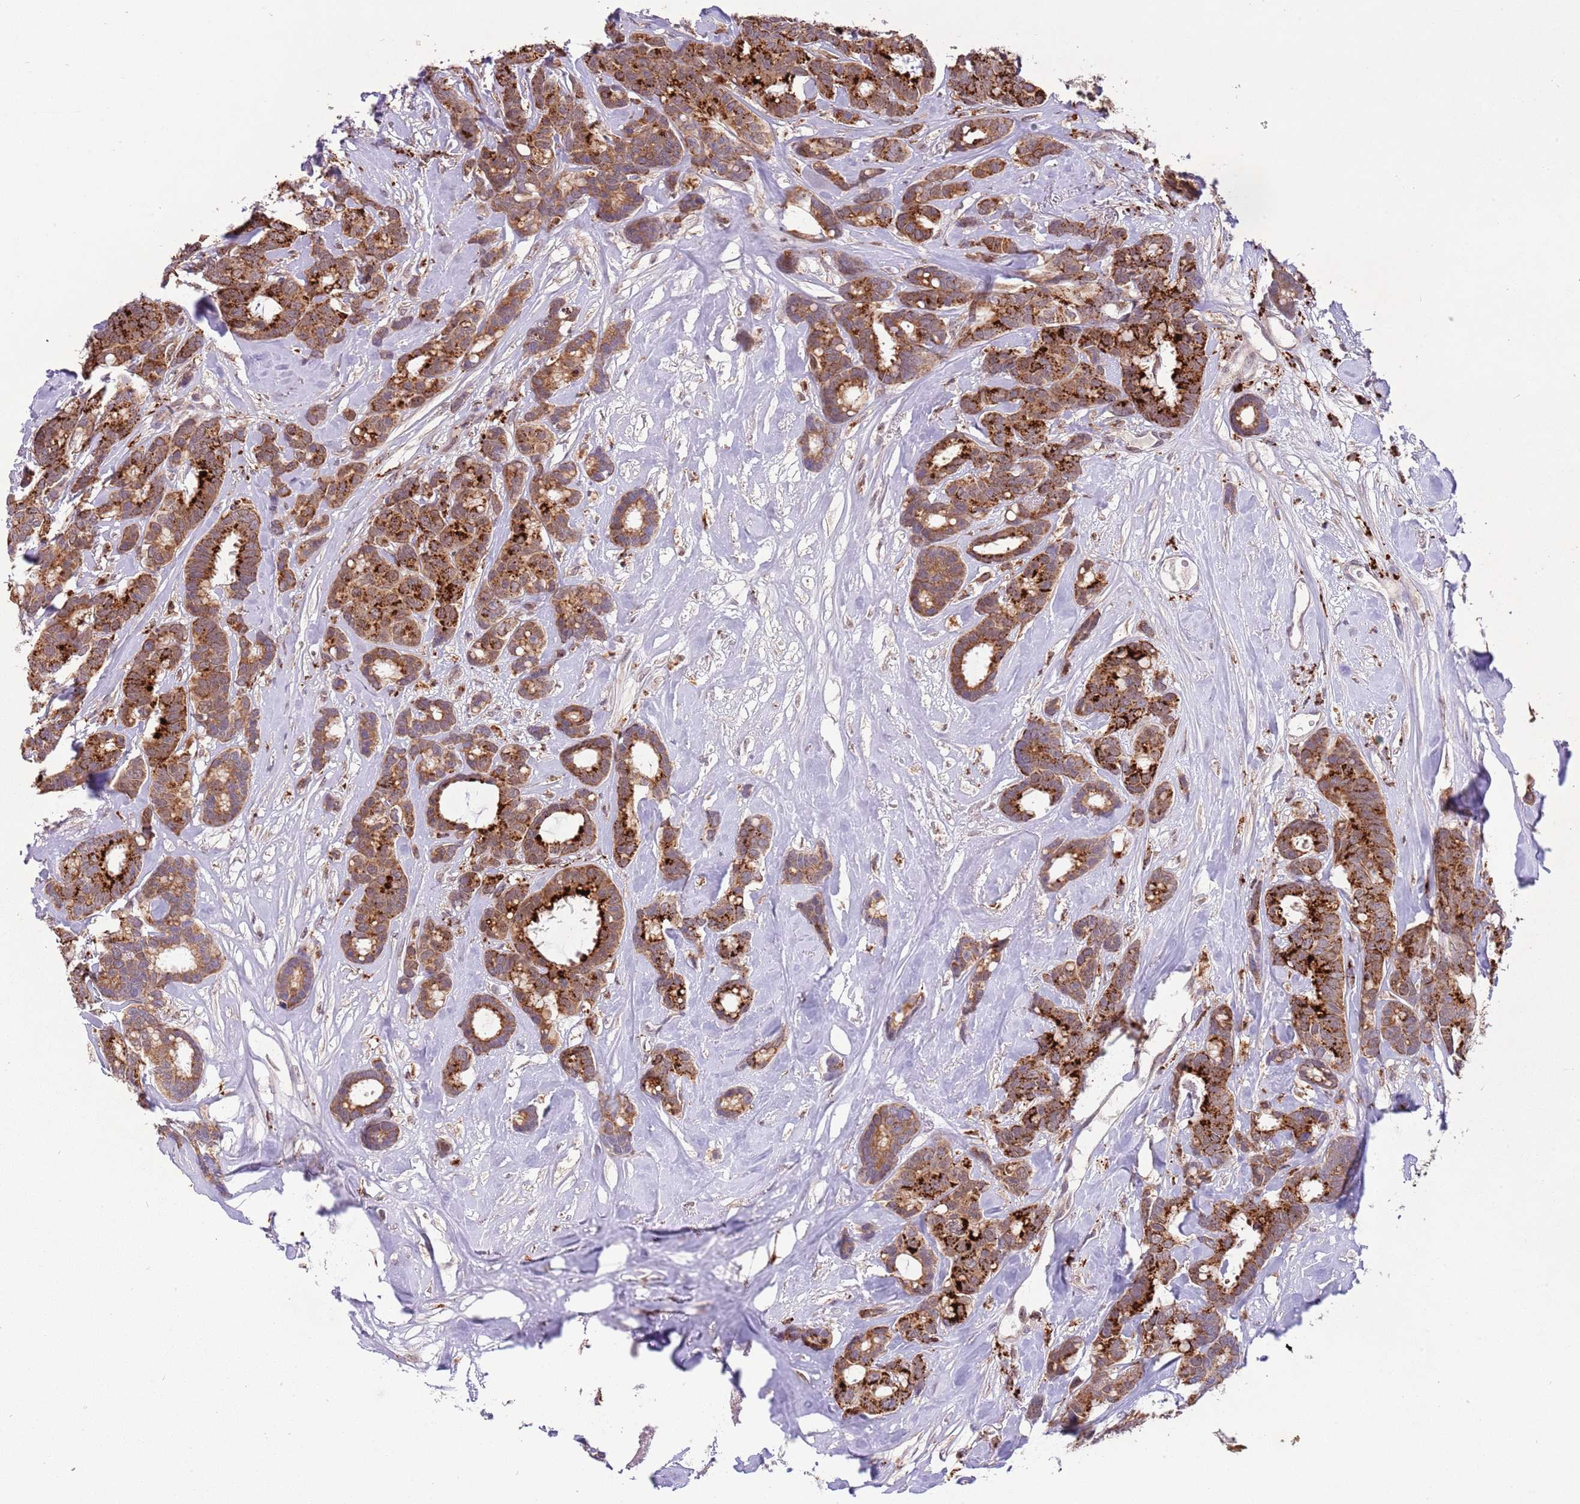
{"staining": {"intensity": "strong", "quantity": ">75%", "location": "cytoplasmic/membranous"}, "tissue": "breast cancer", "cell_type": "Tumor cells", "image_type": "cancer", "snomed": [{"axis": "morphology", "description": "Duct carcinoma"}, {"axis": "topography", "description": "Breast"}], "caption": "Protein staining of breast infiltrating ductal carcinoma tissue shows strong cytoplasmic/membranous expression in approximately >75% of tumor cells. (Stains: DAB (3,3'-diaminobenzidine) in brown, nuclei in blue, Microscopy: brightfield microscopy at high magnification).", "gene": "TRIM27", "patient": {"sex": "female", "age": 87}}